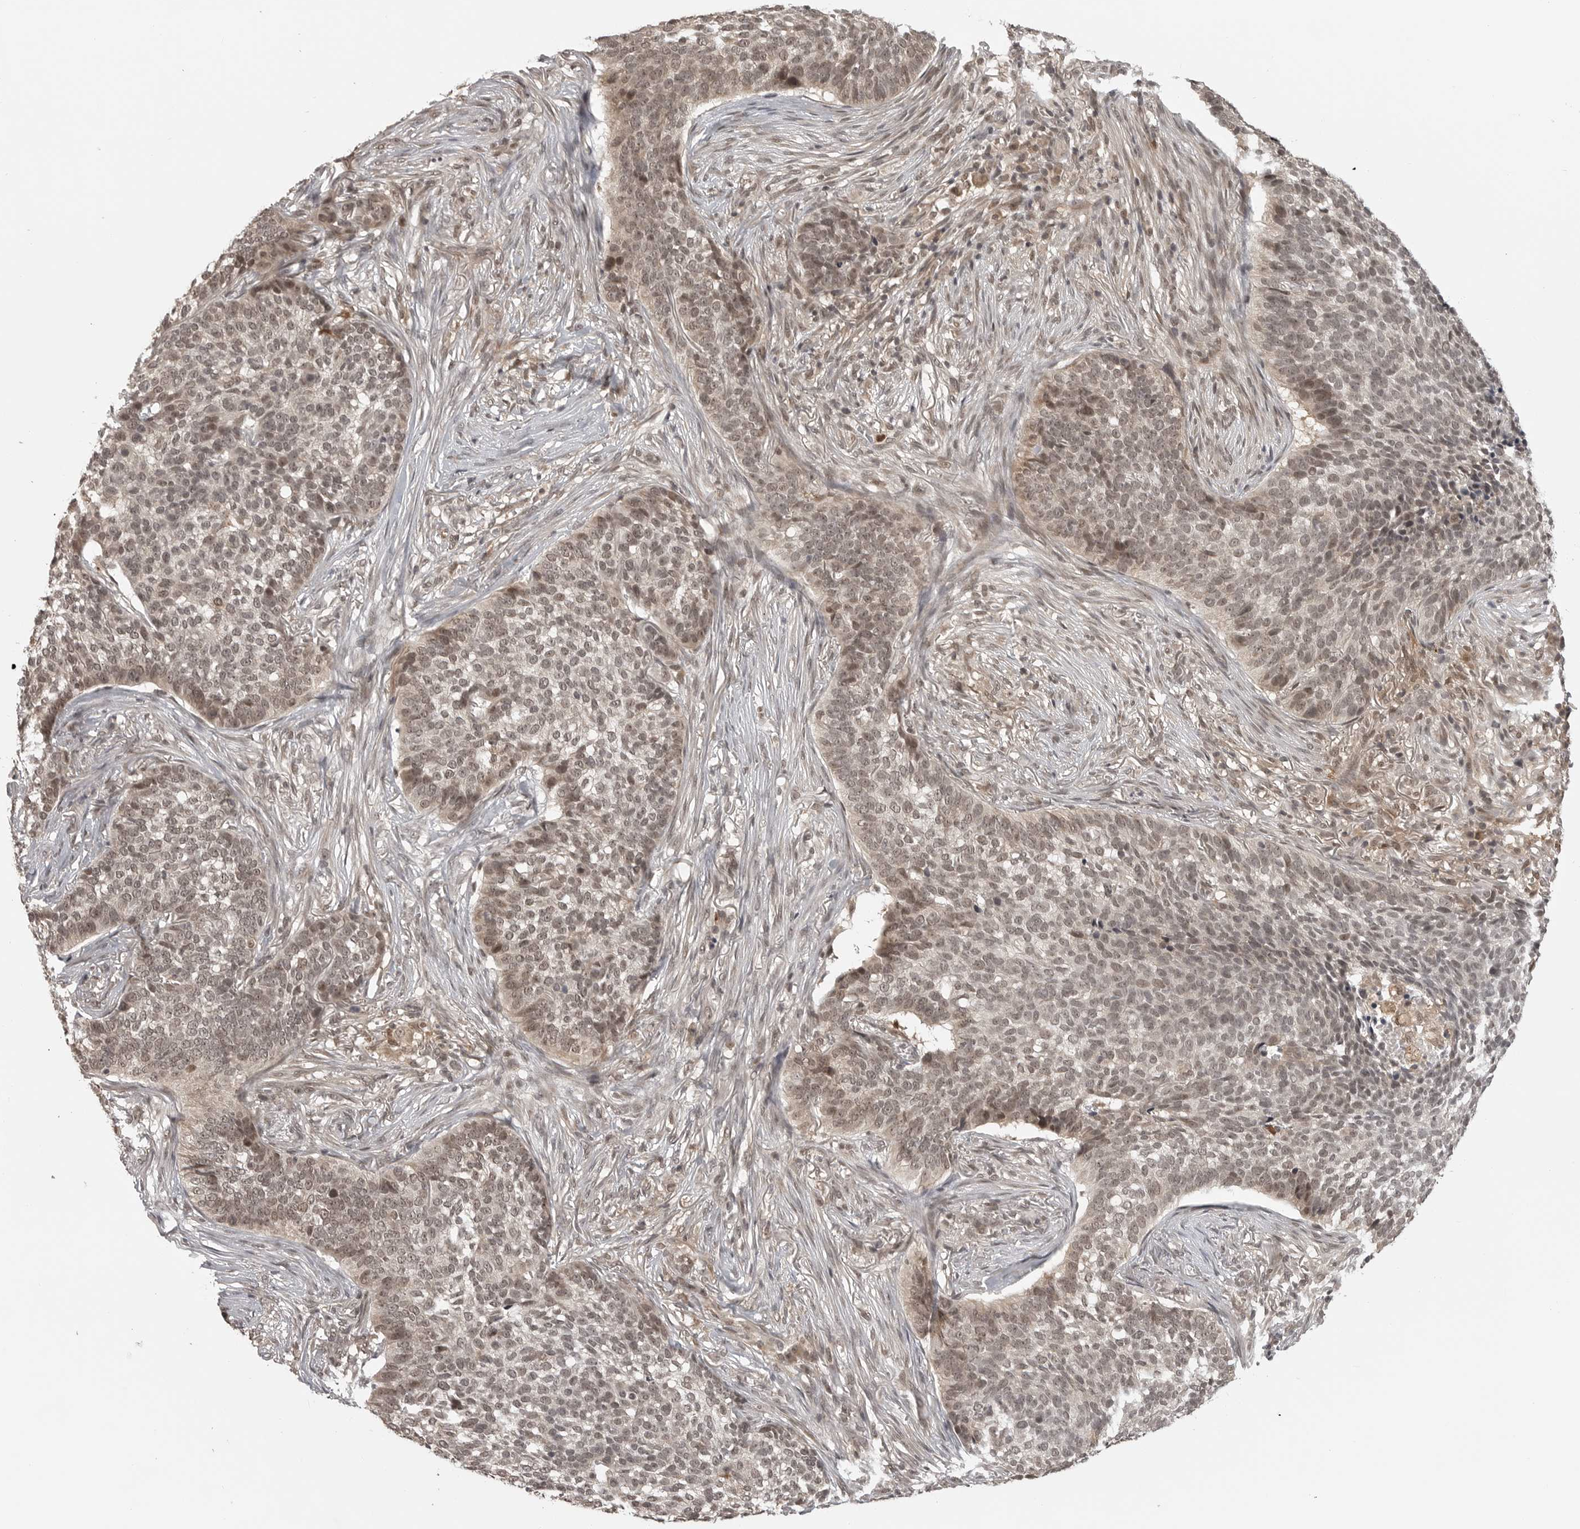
{"staining": {"intensity": "weak", "quantity": ">75%", "location": "nuclear"}, "tissue": "skin cancer", "cell_type": "Tumor cells", "image_type": "cancer", "snomed": [{"axis": "morphology", "description": "Basal cell carcinoma"}, {"axis": "topography", "description": "Skin"}], "caption": "High-power microscopy captured an immunohistochemistry histopathology image of skin cancer, revealing weak nuclear positivity in approximately >75% of tumor cells.", "gene": "PEG3", "patient": {"sex": "male", "age": 85}}